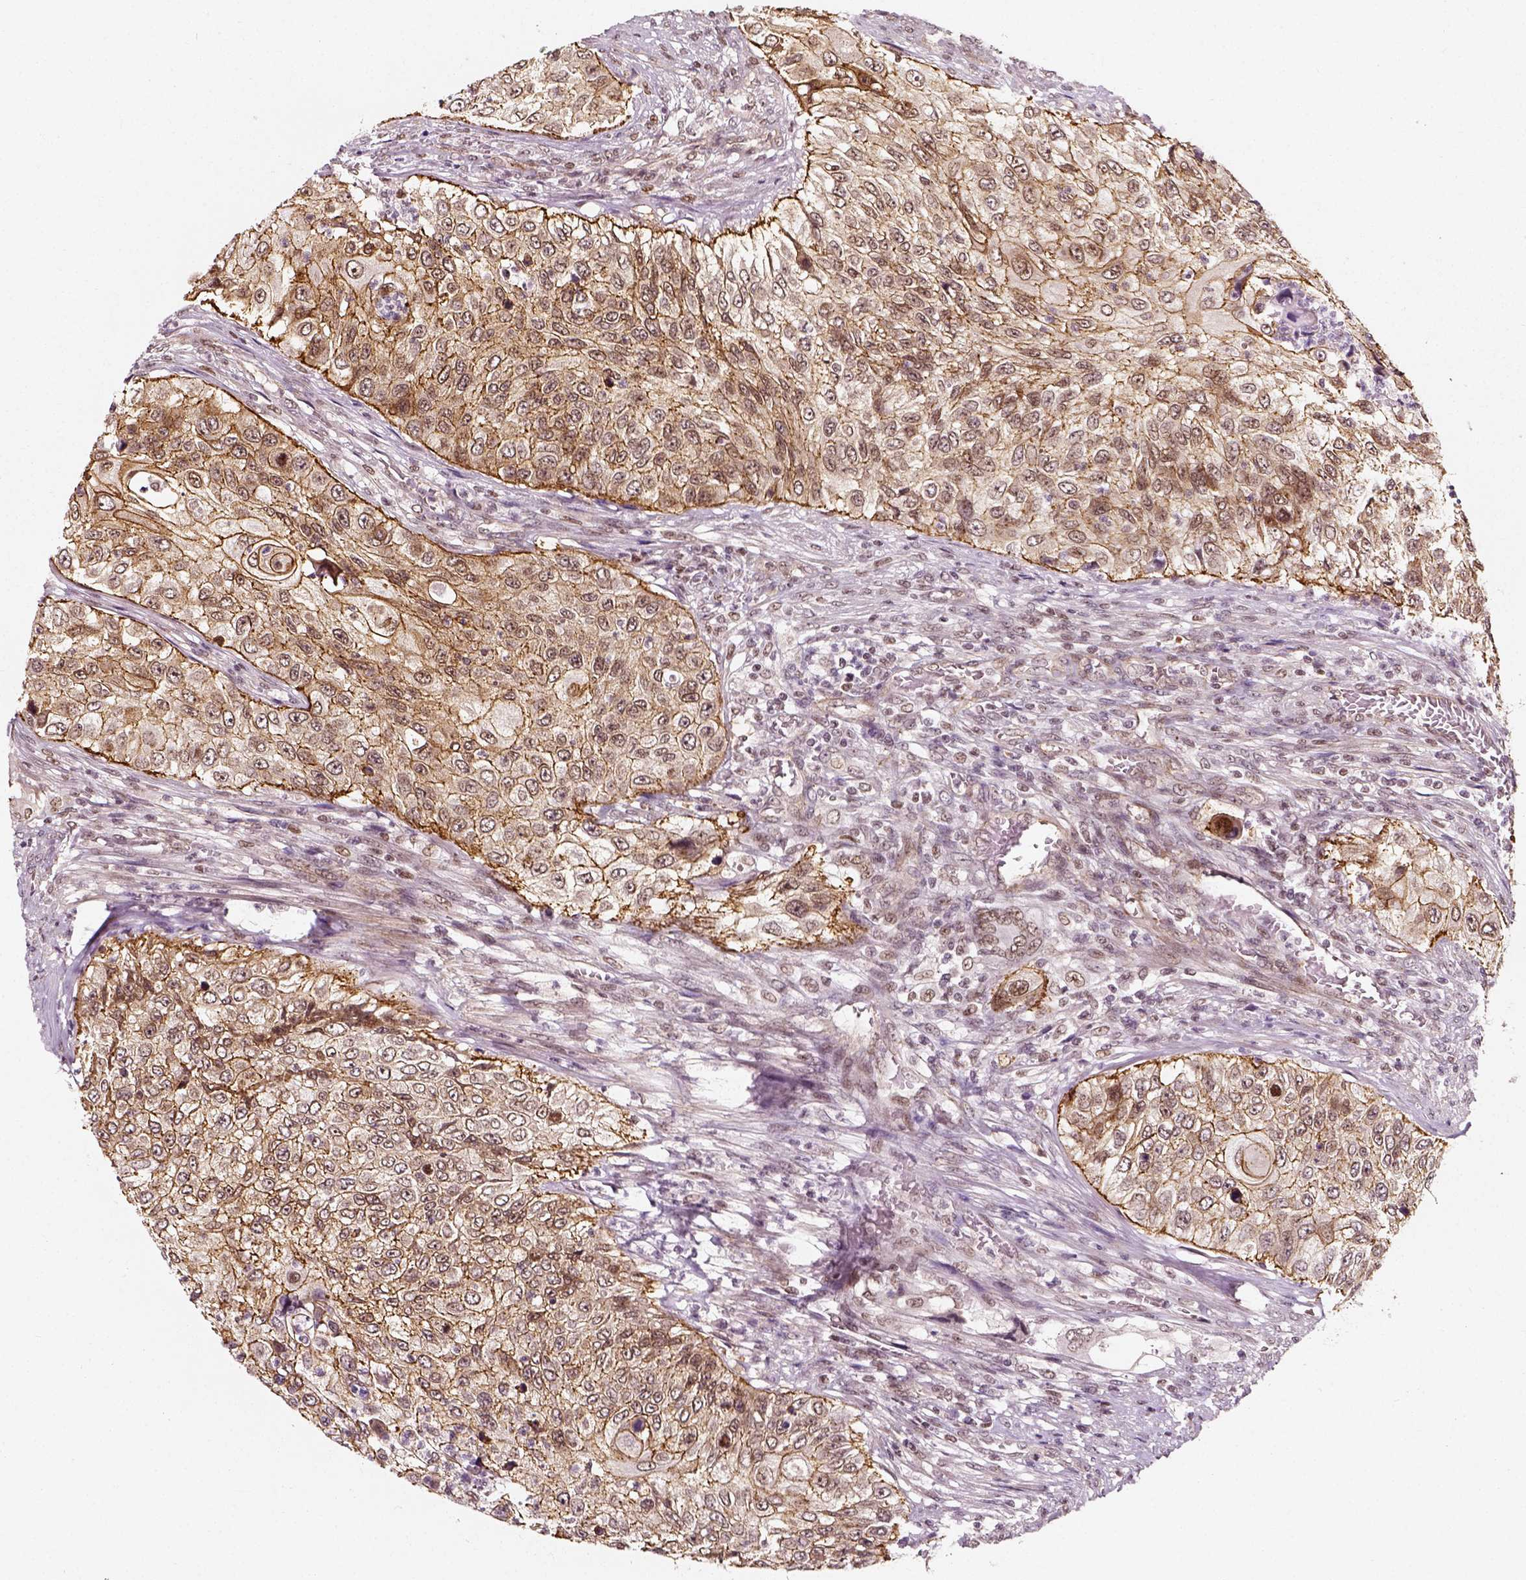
{"staining": {"intensity": "moderate", "quantity": ">75%", "location": "cytoplasmic/membranous,nuclear"}, "tissue": "urothelial cancer", "cell_type": "Tumor cells", "image_type": "cancer", "snomed": [{"axis": "morphology", "description": "Urothelial carcinoma, High grade"}, {"axis": "topography", "description": "Urinary bladder"}], "caption": "Immunohistochemistry (IHC) of human urothelial cancer reveals medium levels of moderate cytoplasmic/membranous and nuclear expression in approximately >75% of tumor cells.", "gene": "NACC1", "patient": {"sex": "female", "age": 60}}